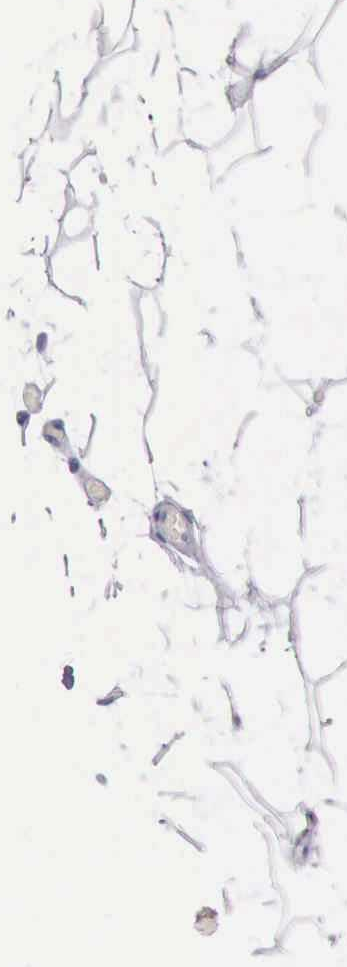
{"staining": {"intensity": "negative", "quantity": "none", "location": "none"}, "tissue": "adipose tissue", "cell_type": "Adipocytes", "image_type": "normal", "snomed": [{"axis": "morphology", "description": "Normal tissue, NOS"}, {"axis": "morphology", "description": "Fibrosis, NOS"}, {"axis": "topography", "description": "Breast"}], "caption": "A photomicrograph of human adipose tissue is negative for staining in adipocytes. (Brightfield microscopy of DAB immunohistochemistry at high magnification).", "gene": "CSTA", "patient": {"sex": "female", "age": 24}}